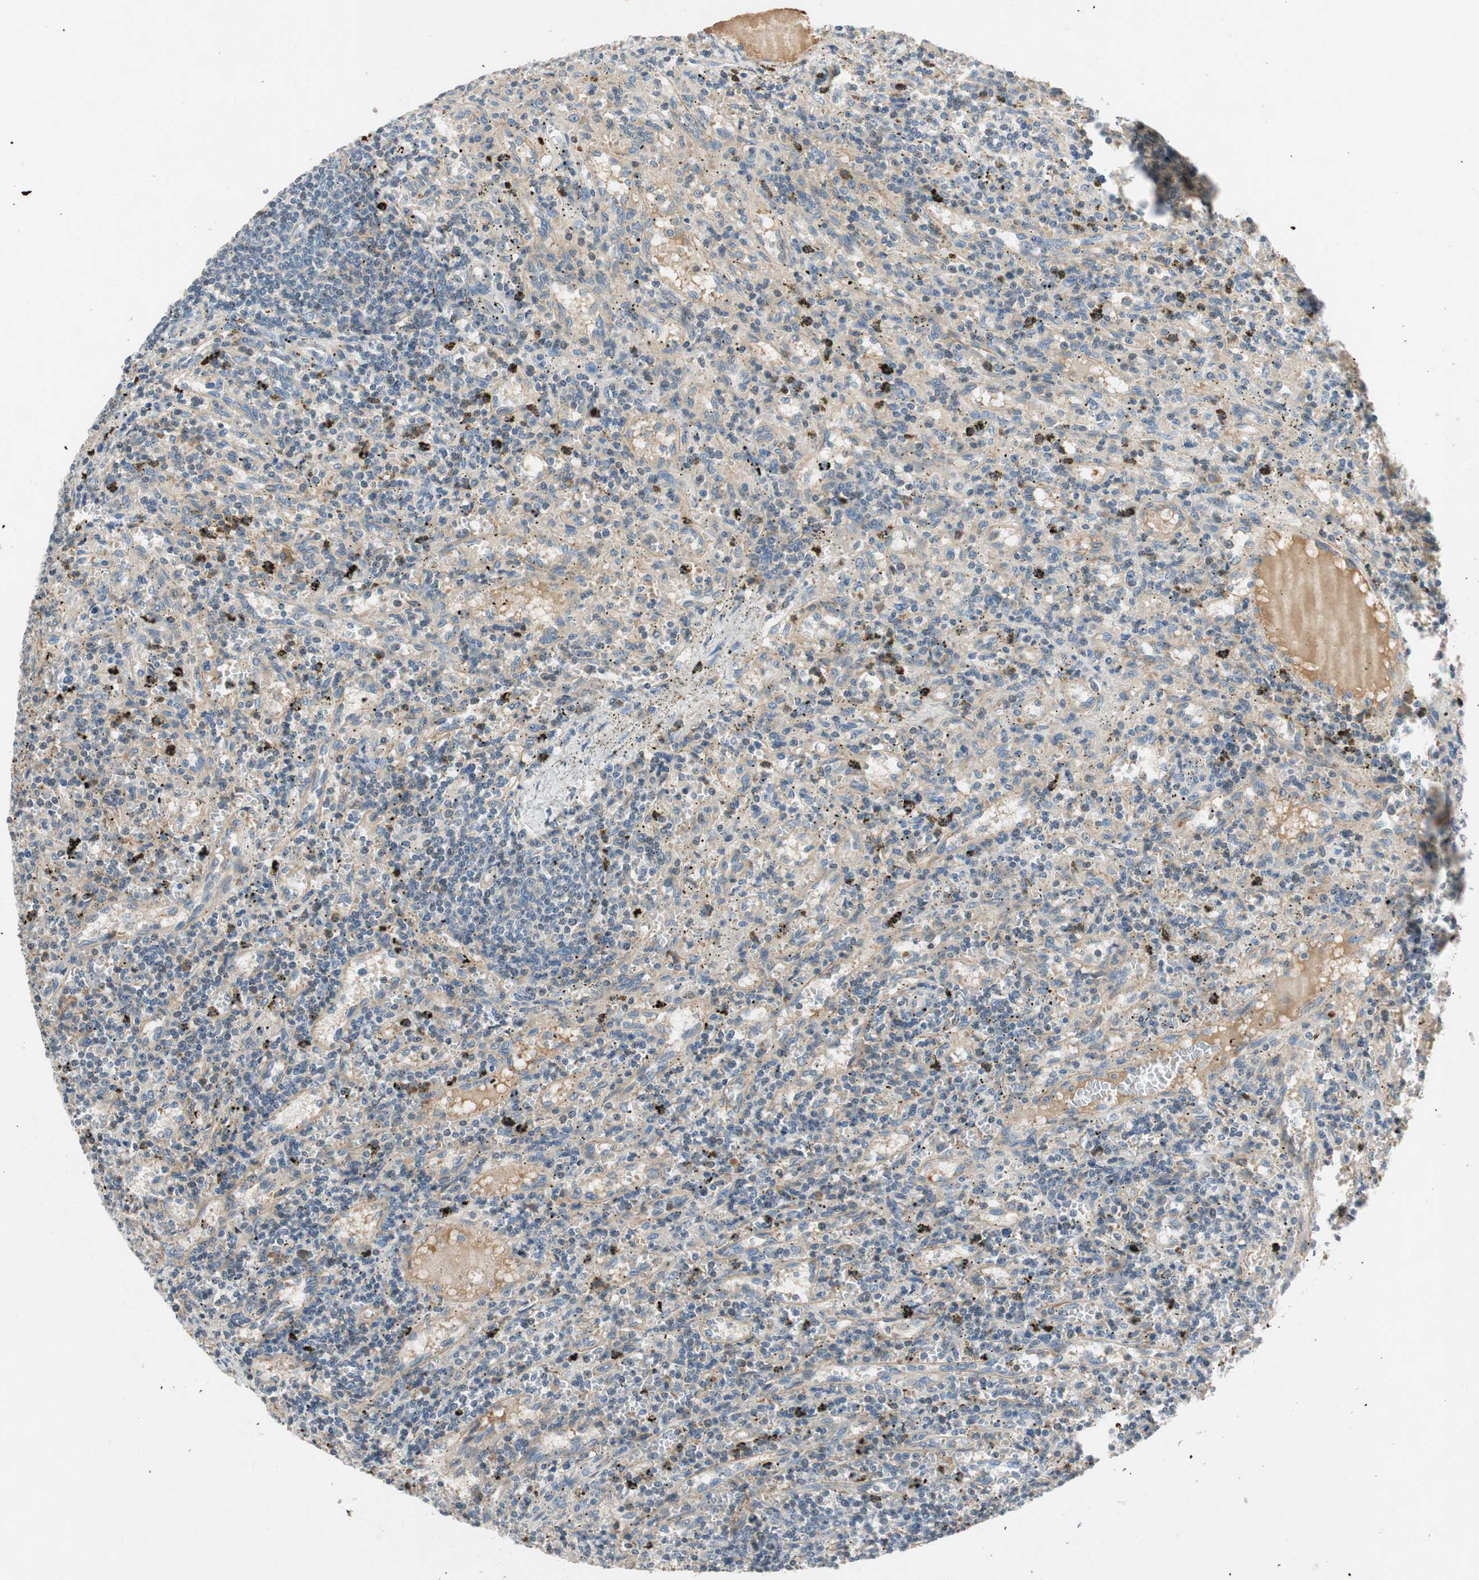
{"staining": {"intensity": "negative", "quantity": "none", "location": "none"}, "tissue": "lymphoma", "cell_type": "Tumor cells", "image_type": "cancer", "snomed": [{"axis": "morphology", "description": "Malignant lymphoma, non-Hodgkin's type, Low grade"}, {"axis": "topography", "description": "Spleen"}], "caption": "A photomicrograph of lymphoma stained for a protein demonstrates no brown staining in tumor cells.", "gene": "GCLM", "patient": {"sex": "male", "age": 76}}